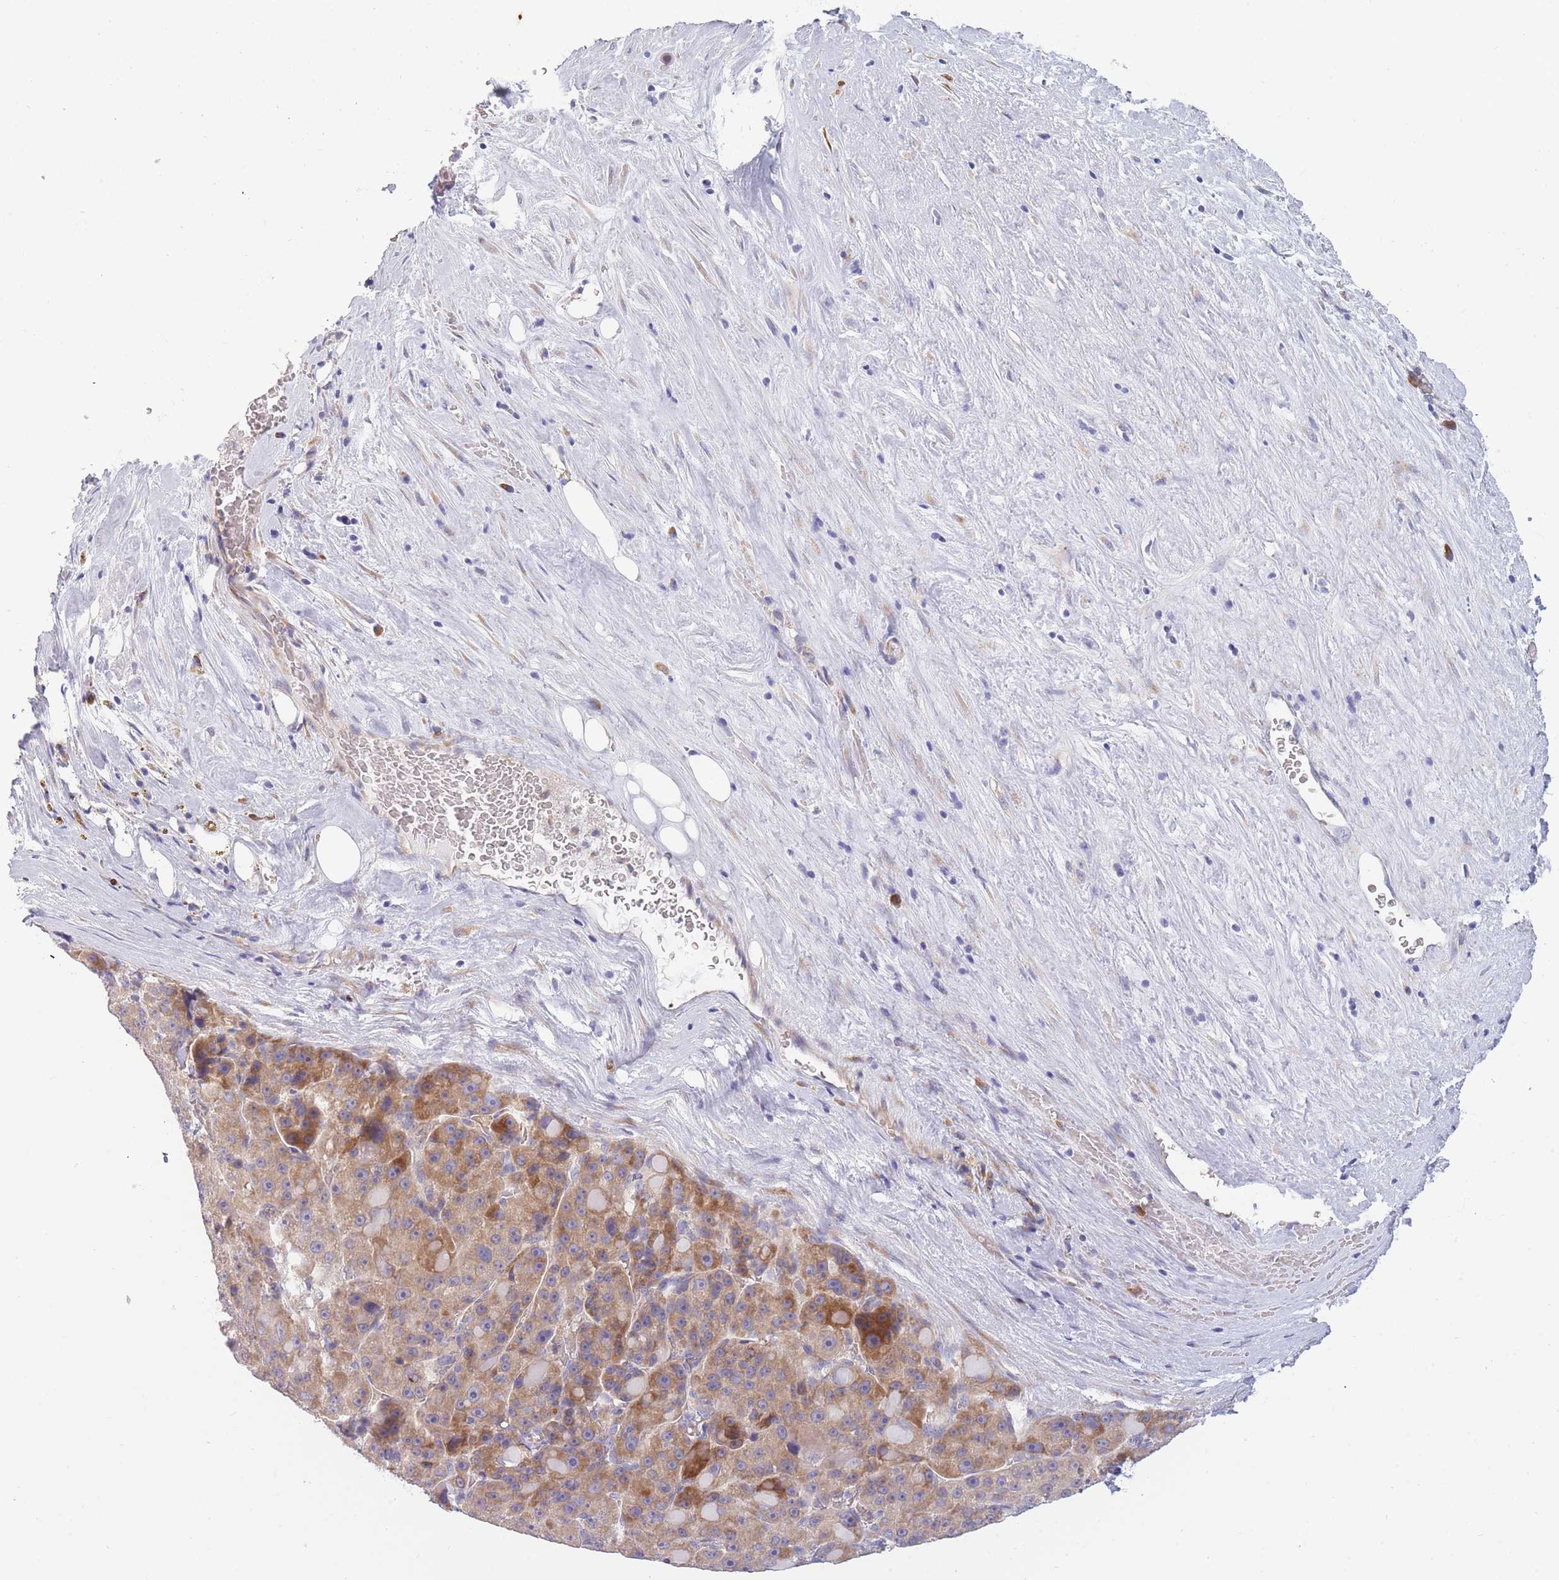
{"staining": {"intensity": "moderate", "quantity": ">75%", "location": "cytoplasmic/membranous"}, "tissue": "liver cancer", "cell_type": "Tumor cells", "image_type": "cancer", "snomed": [{"axis": "morphology", "description": "Carcinoma, Hepatocellular, NOS"}, {"axis": "topography", "description": "Liver"}], "caption": "There is medium levels of moderate cytoplasmic/membranous positivity in tumor cells of liver cancer (hepatocellular carcinoma), as demonstrated by immunohistochemical staining (brown color).", "gene": "NDUFAF6", "patient": {"sex": "male", "age": 76}}